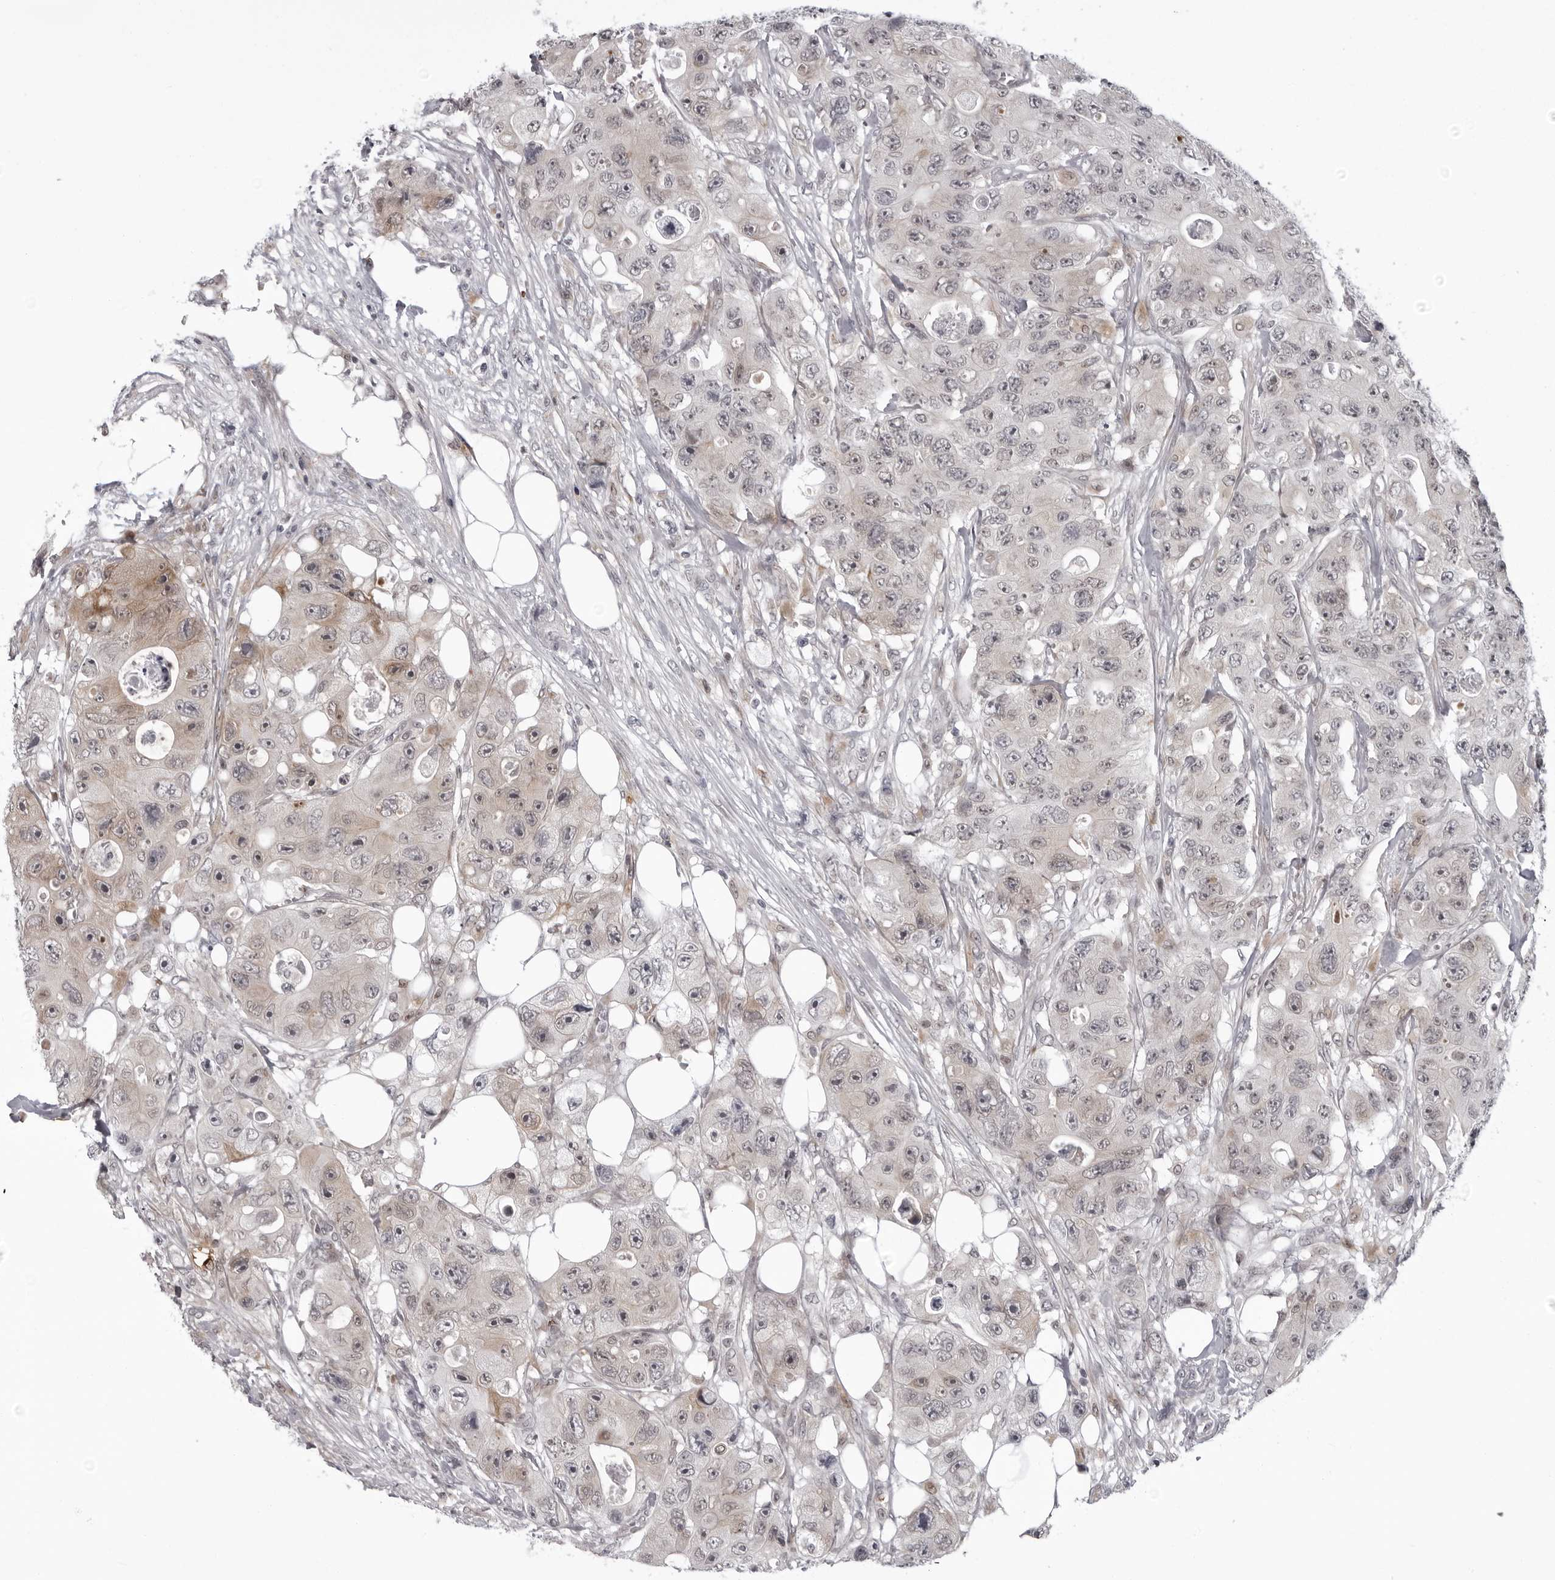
{"staining": {"intensity": "weak", "quantity": "<25%", "location": "cytoplasmic/membranous"}, "tissue": "colorectal cancer", "cell_type": "Tumor cells", "image_type": "cancer", "snomed": [{"axis": "morphology", "description": "Adenocarcinoma, NOS"}, {"axis": "topography", "description": "Colon"}], "caption": "The histopathology image exhibits no staining of tumor cells in colorectal cancer.", "gene": "THOP1", "patient": {"sex": "female", "age": 46}}